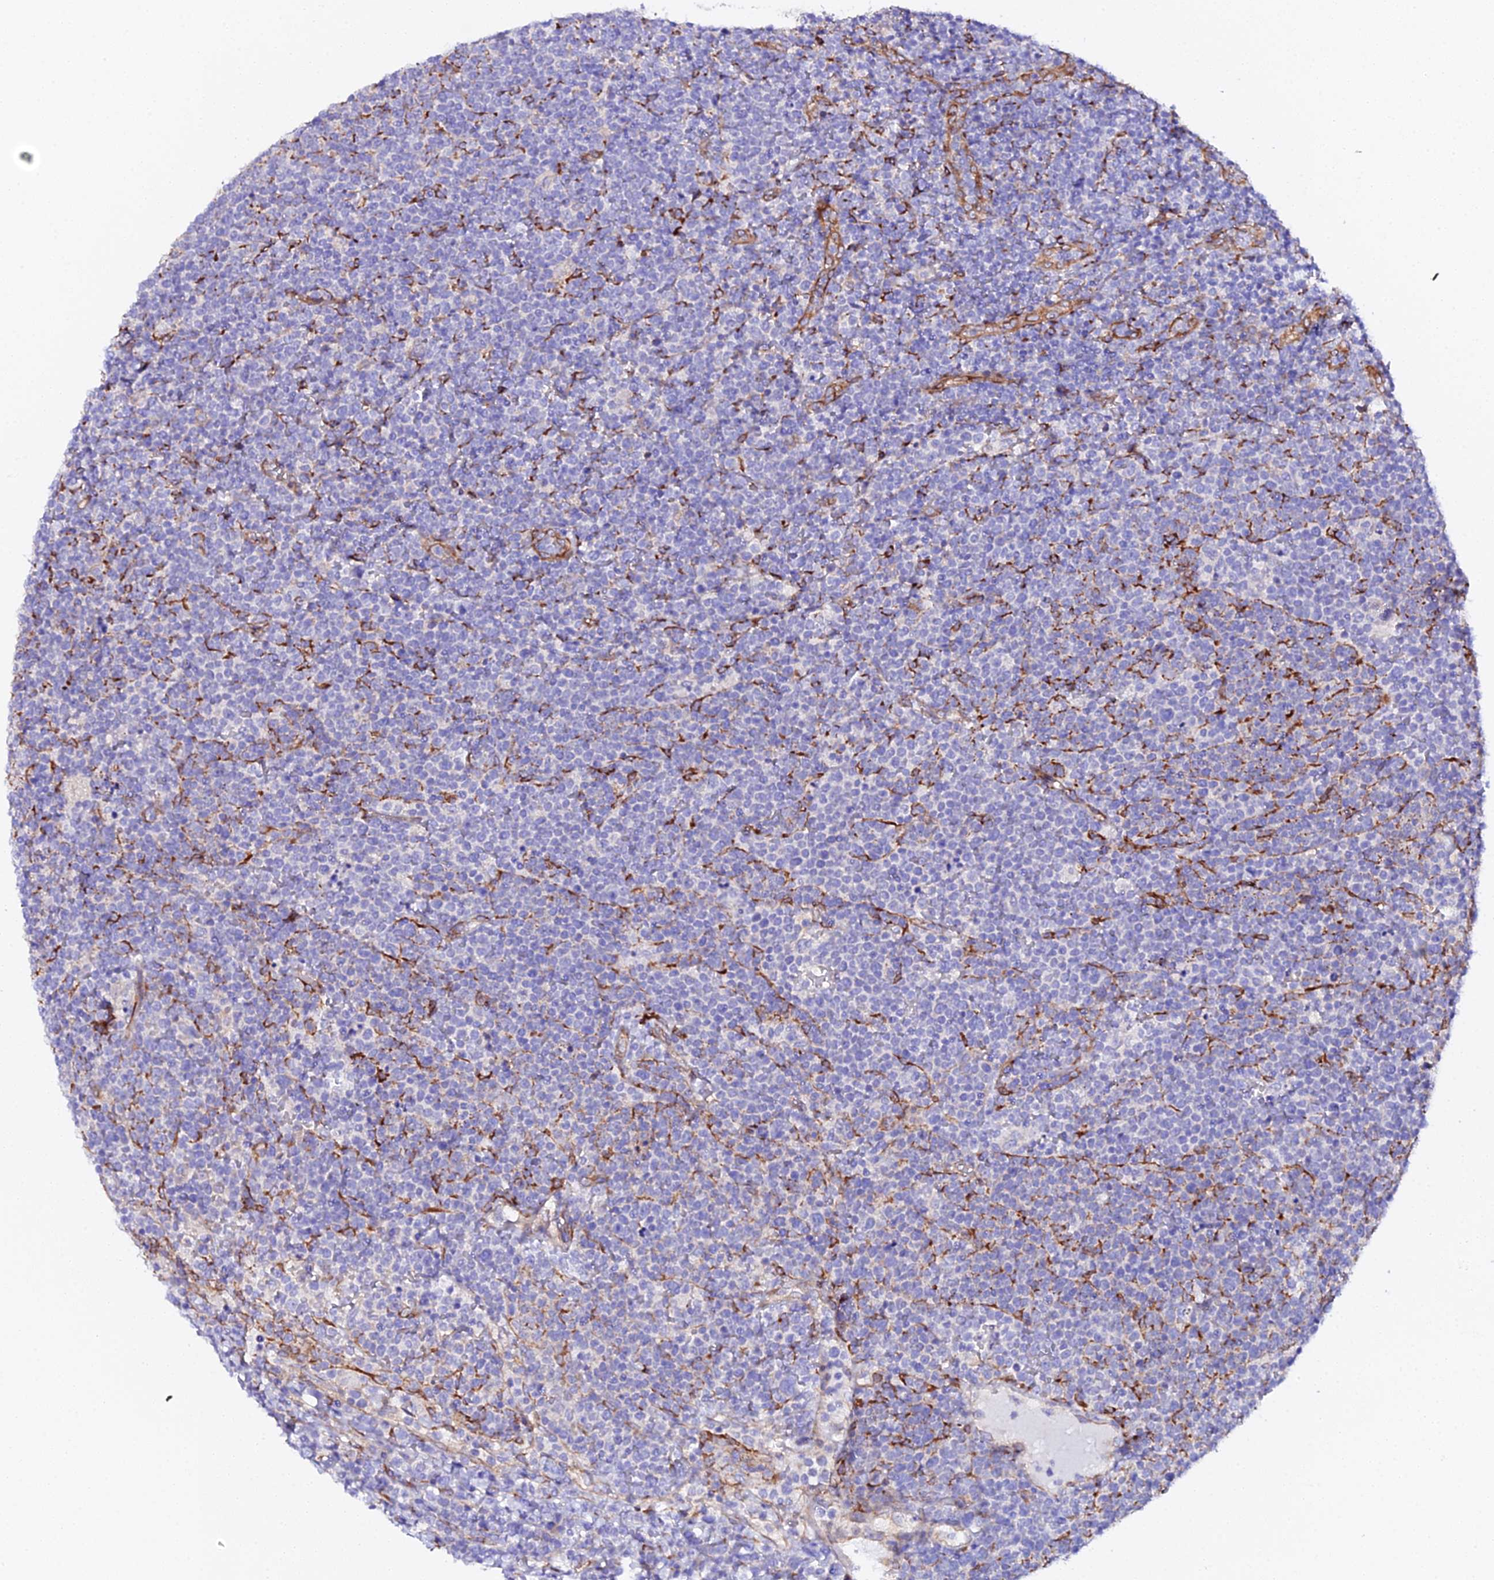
{"staining": {"intensity": "negative", "quantity": "none", "location": "none"}, "tissue": "lymphoma", "cell_type": "Tumor cells", "image_type": "cancer", "snomed": [{"axis": "morphology", "description": "Malignant lymphoma, non-Hodgkin's type, High grade"}, {"axis": "topography", "description": "Lymph node"}], "caption": "Tumor cells show no significant protein staining in lymphoma.", "gene": "CFAP45", "patient": {"sex": "male", "age": 61}}